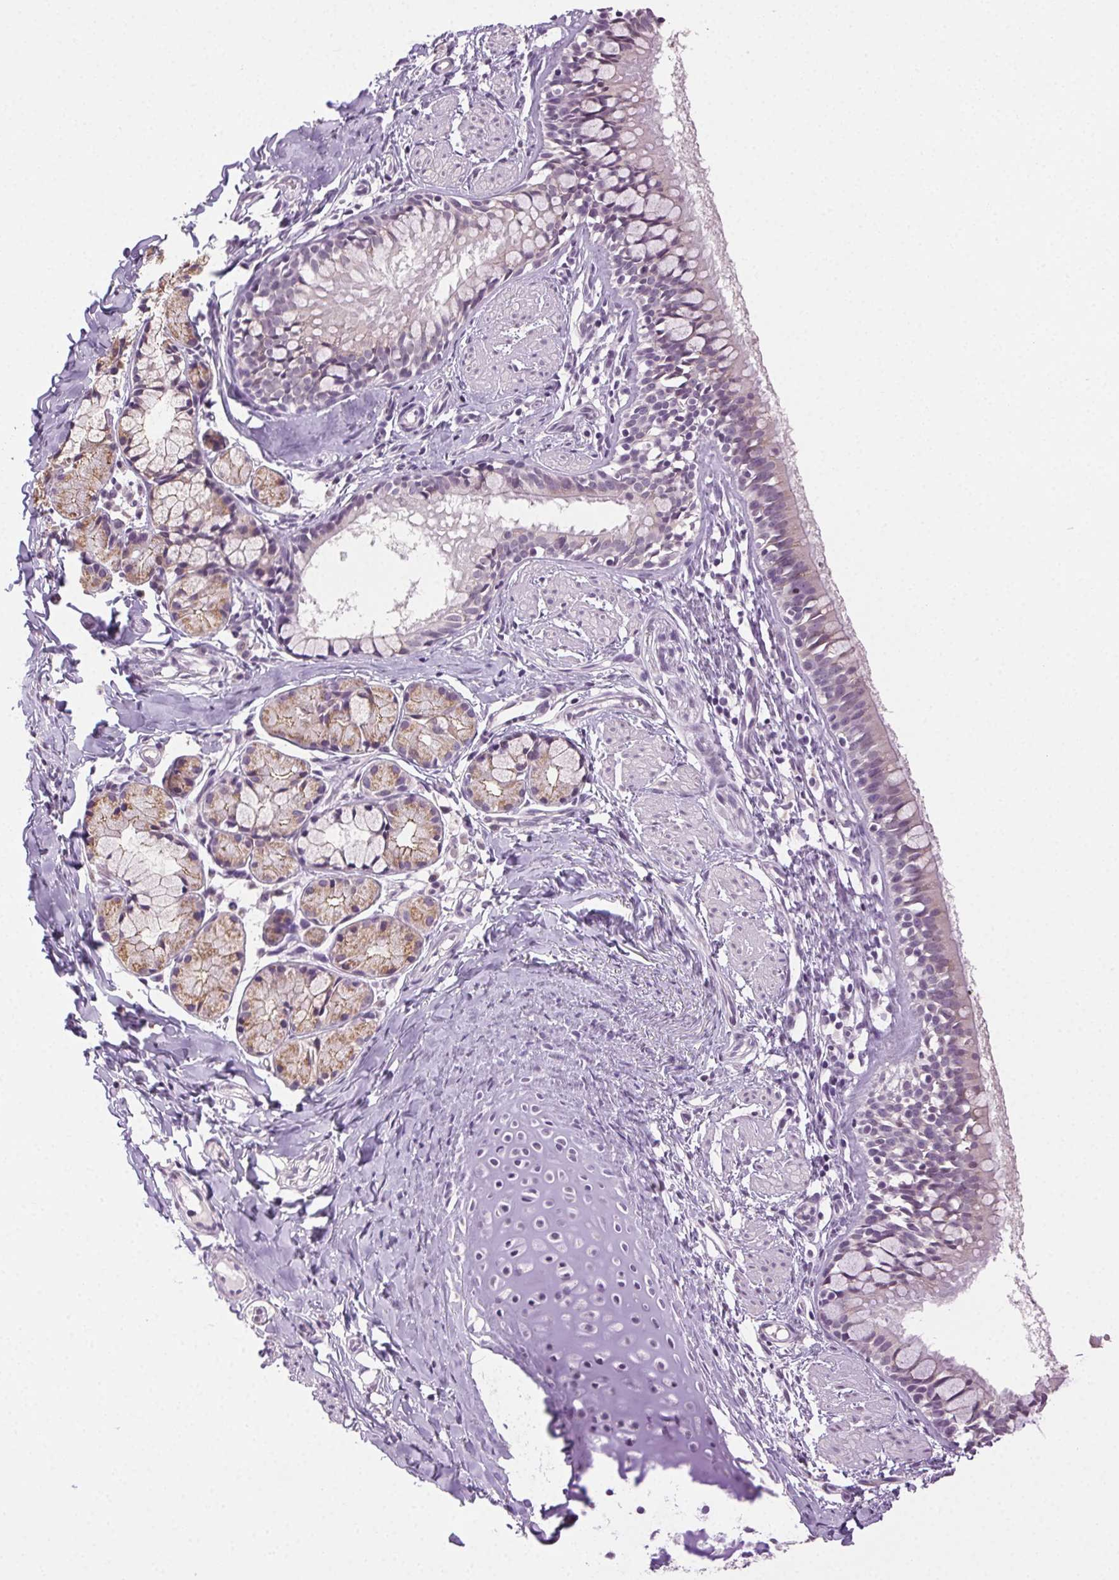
{"staining": {"intensity": "weak", "quantity": "<25%", "location": "cytoplasmic/membranous"}, "tissue": "bronchus", "cell_type": "Respiratory epithelial cells", "image_type": "normal", "snomed": [{"axis": "morphology", "description": "Normal tissue, NOS"}, {"axis": "topography", "description": "Bronchus"}], "caption": "Immunohistochemistry (IHC) micrograph of normal human bronchus stained for a protein (brown), which reveals no positivity in respiratory epithelial cells.", "gene": "CLDN10", "patient": {"sex": "male", "age": 1}}